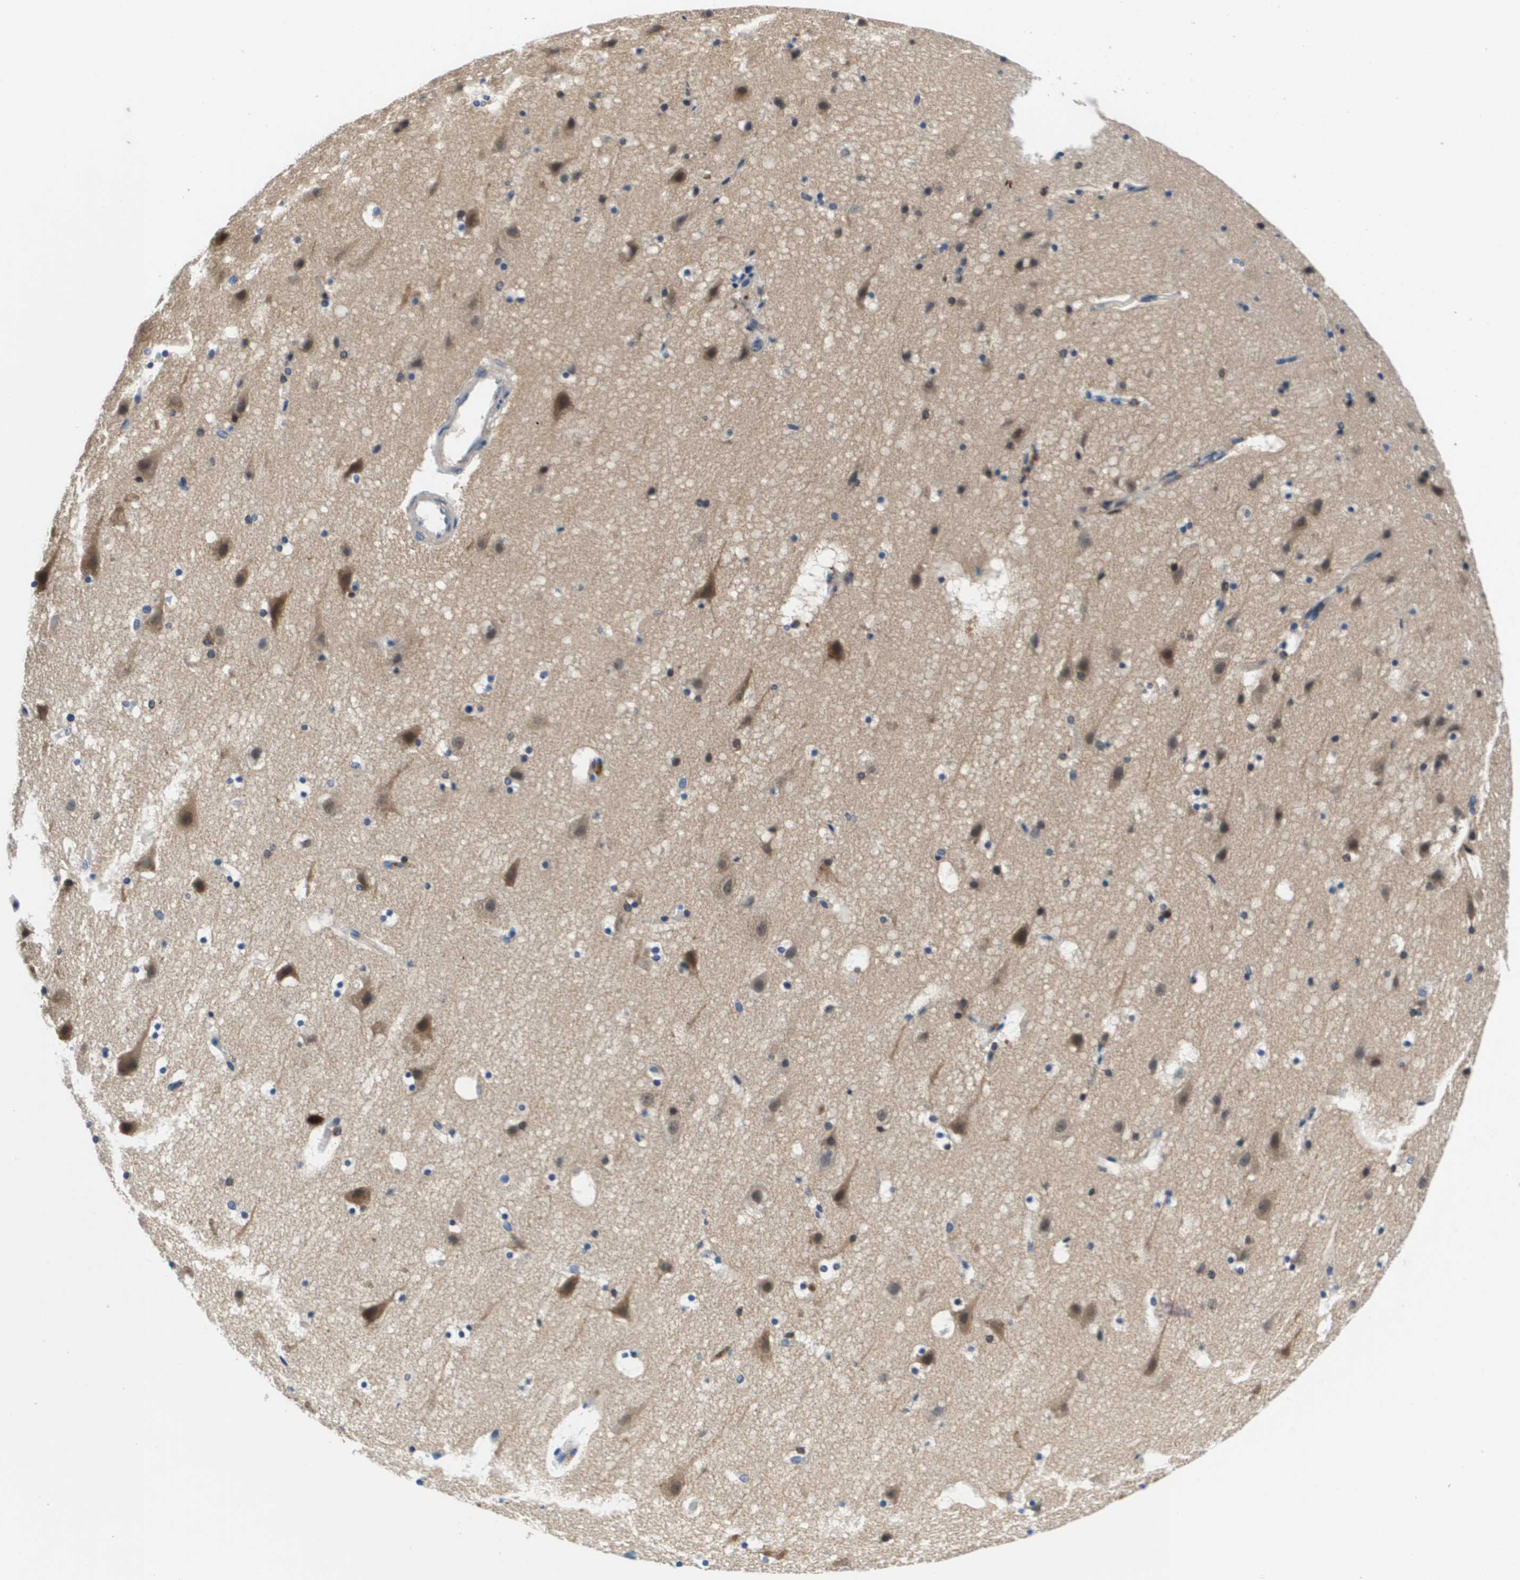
{"staining": {"intensity": "negative", "quantity": "none", "location": "none"}, "tissue": "cerebral cortex", "cell_type": "Endothelial cells", "image_type": "normal", "snomed": [{"axis": "morphology", "description": "Normal tissue, NOS"}, {"axis": "topography", "description": "Cerebral cortex"}], "caption": "Cerebral cortex stained for a protein using immunohistochemistry shows no staining endothelial cells.", "gene": "KCNQ5", "patient": {"sex": "male", "age": 45}}